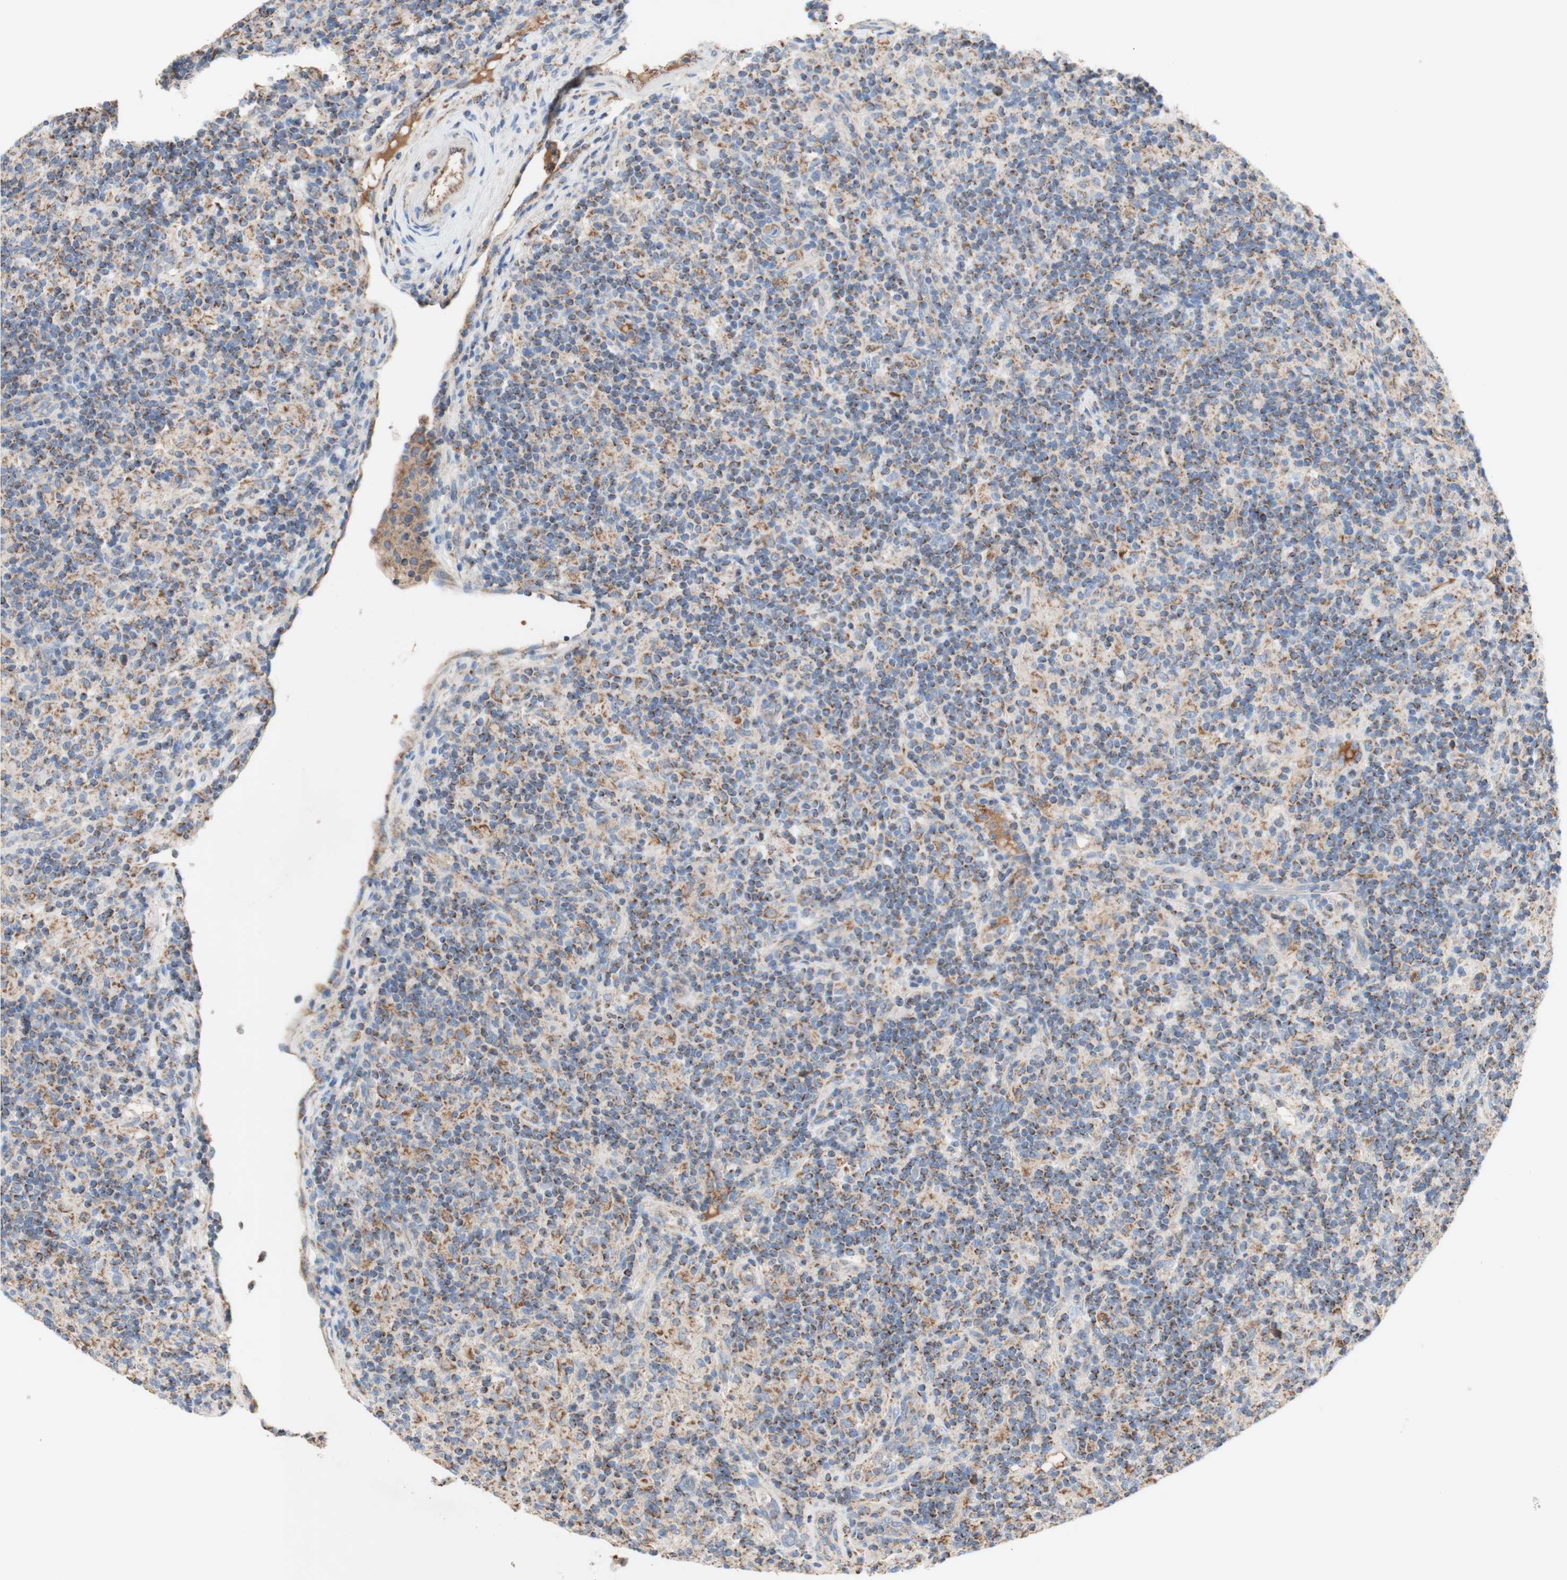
{"staining": {"intensity": "weak", "quantity": ">75%", "location": "cytoplasmic/membranous"}, "tissue": "lymphoma", "cell_type": "Tumor cells", "image_type": "cancer", "snomed": [{"axis": "morphology", "description": "Hodgkin's disease, NOS"}, {"axis": "topography", "description": "Lymph node"}], "caption": "Hodgkin's disease stained with immunohistochemistry demonstrates weak cytoplasmic/membranous staining in approximately >75% of tumor cells.", "gene": "SDHB", "patient": {"sex": "male", "age": 70}}